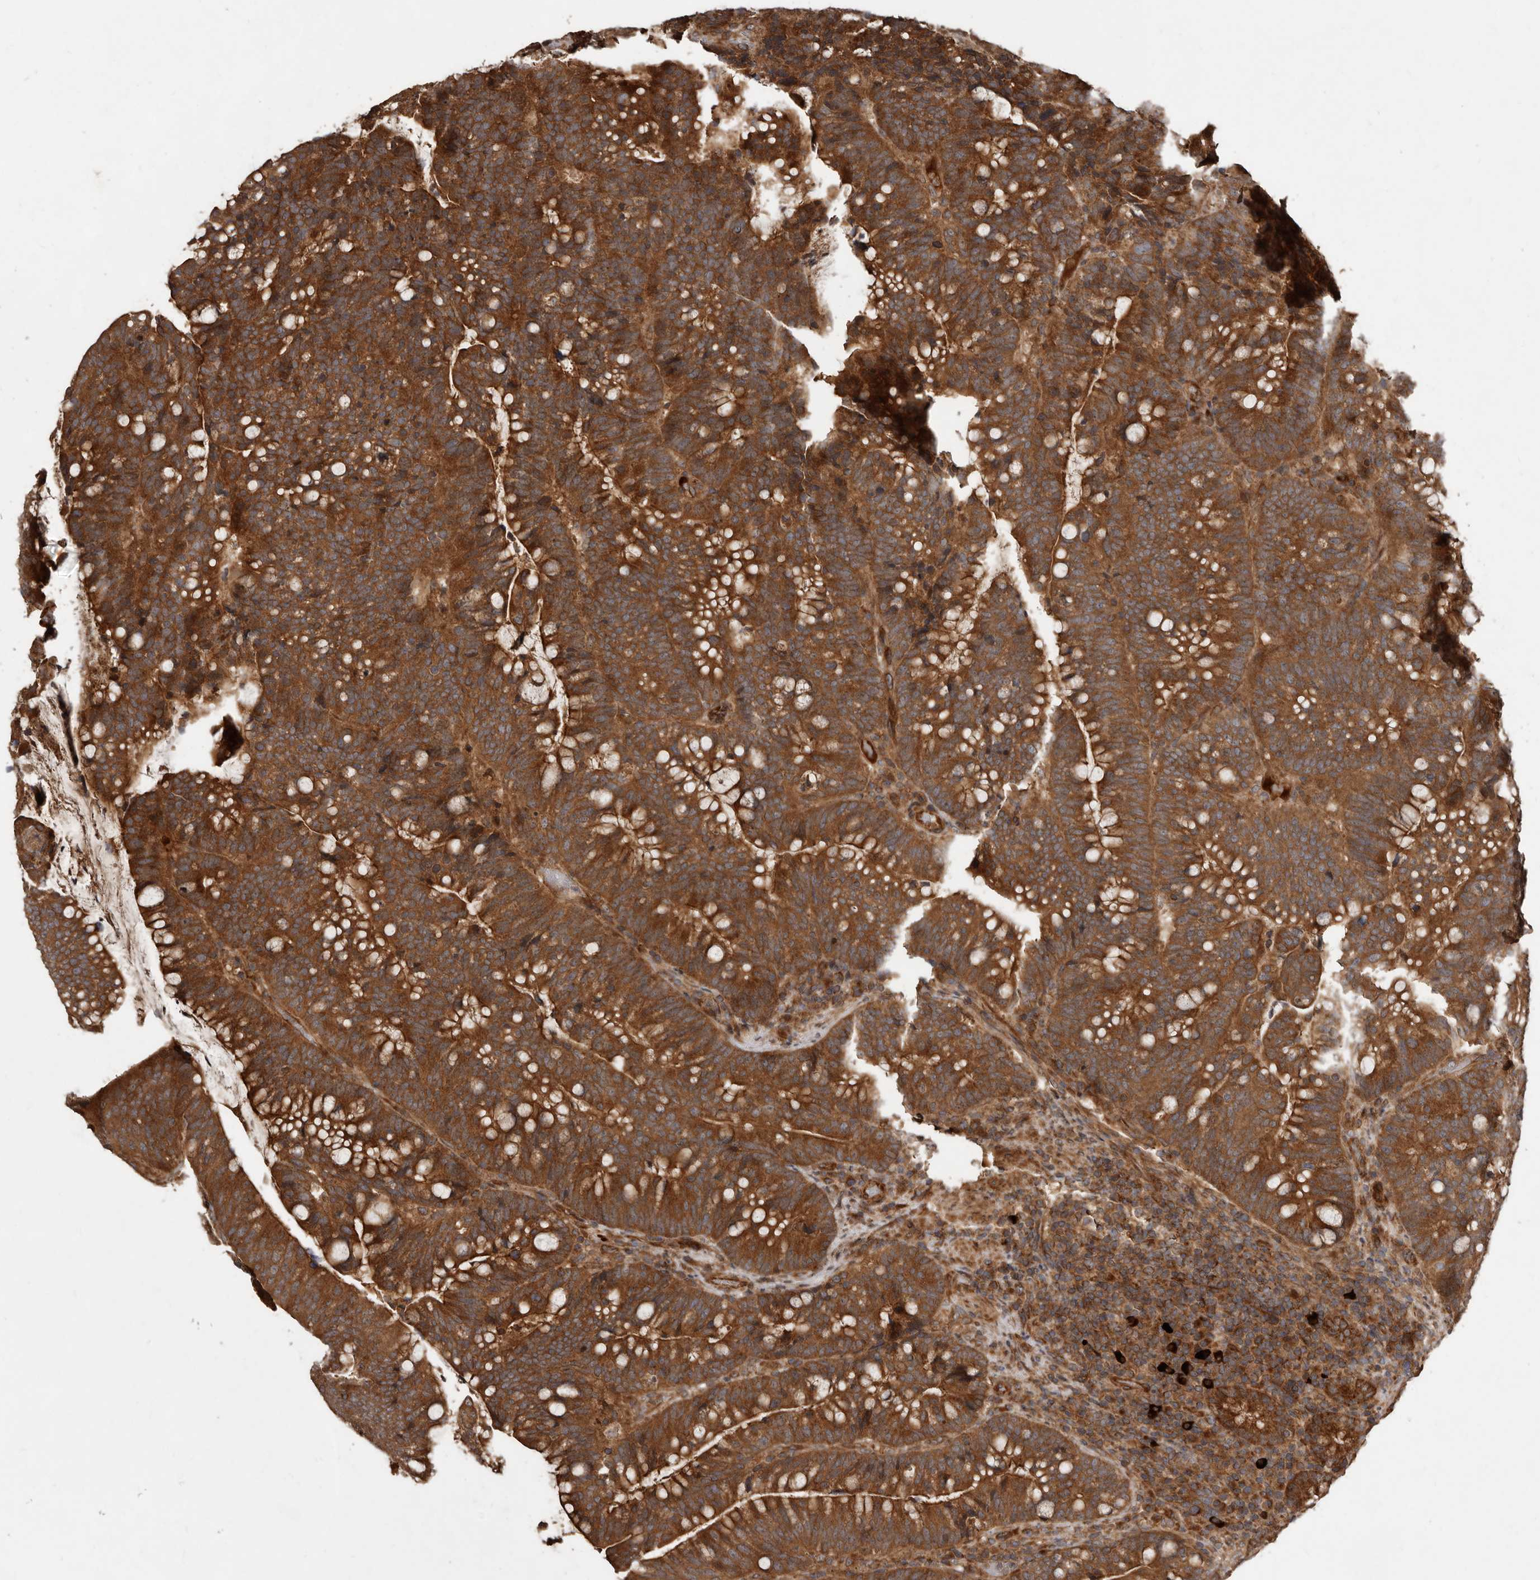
{"staining": {"intensity": "moderate", "quantity": ">75%", "location": "cytoplasmic/membranous"}, "tissue": "colorectal cancer", "cell_type": "Tumor cells", "image_type": "cancer", "snomed": [{"axis": "morphology", "description": "Adenocarcinoma, NOS"}, {"axis": "topography", "description": "Colon"}], "caption": "Moderate cytoplasmic/membranous staining for a protein is present in about >75% of tumor cells of colorectal cancer (adenocarcinoma) using immunohistochemistry (IHC).", "gene": "STK36", "patient": {"sex": "female", "age": 66}}